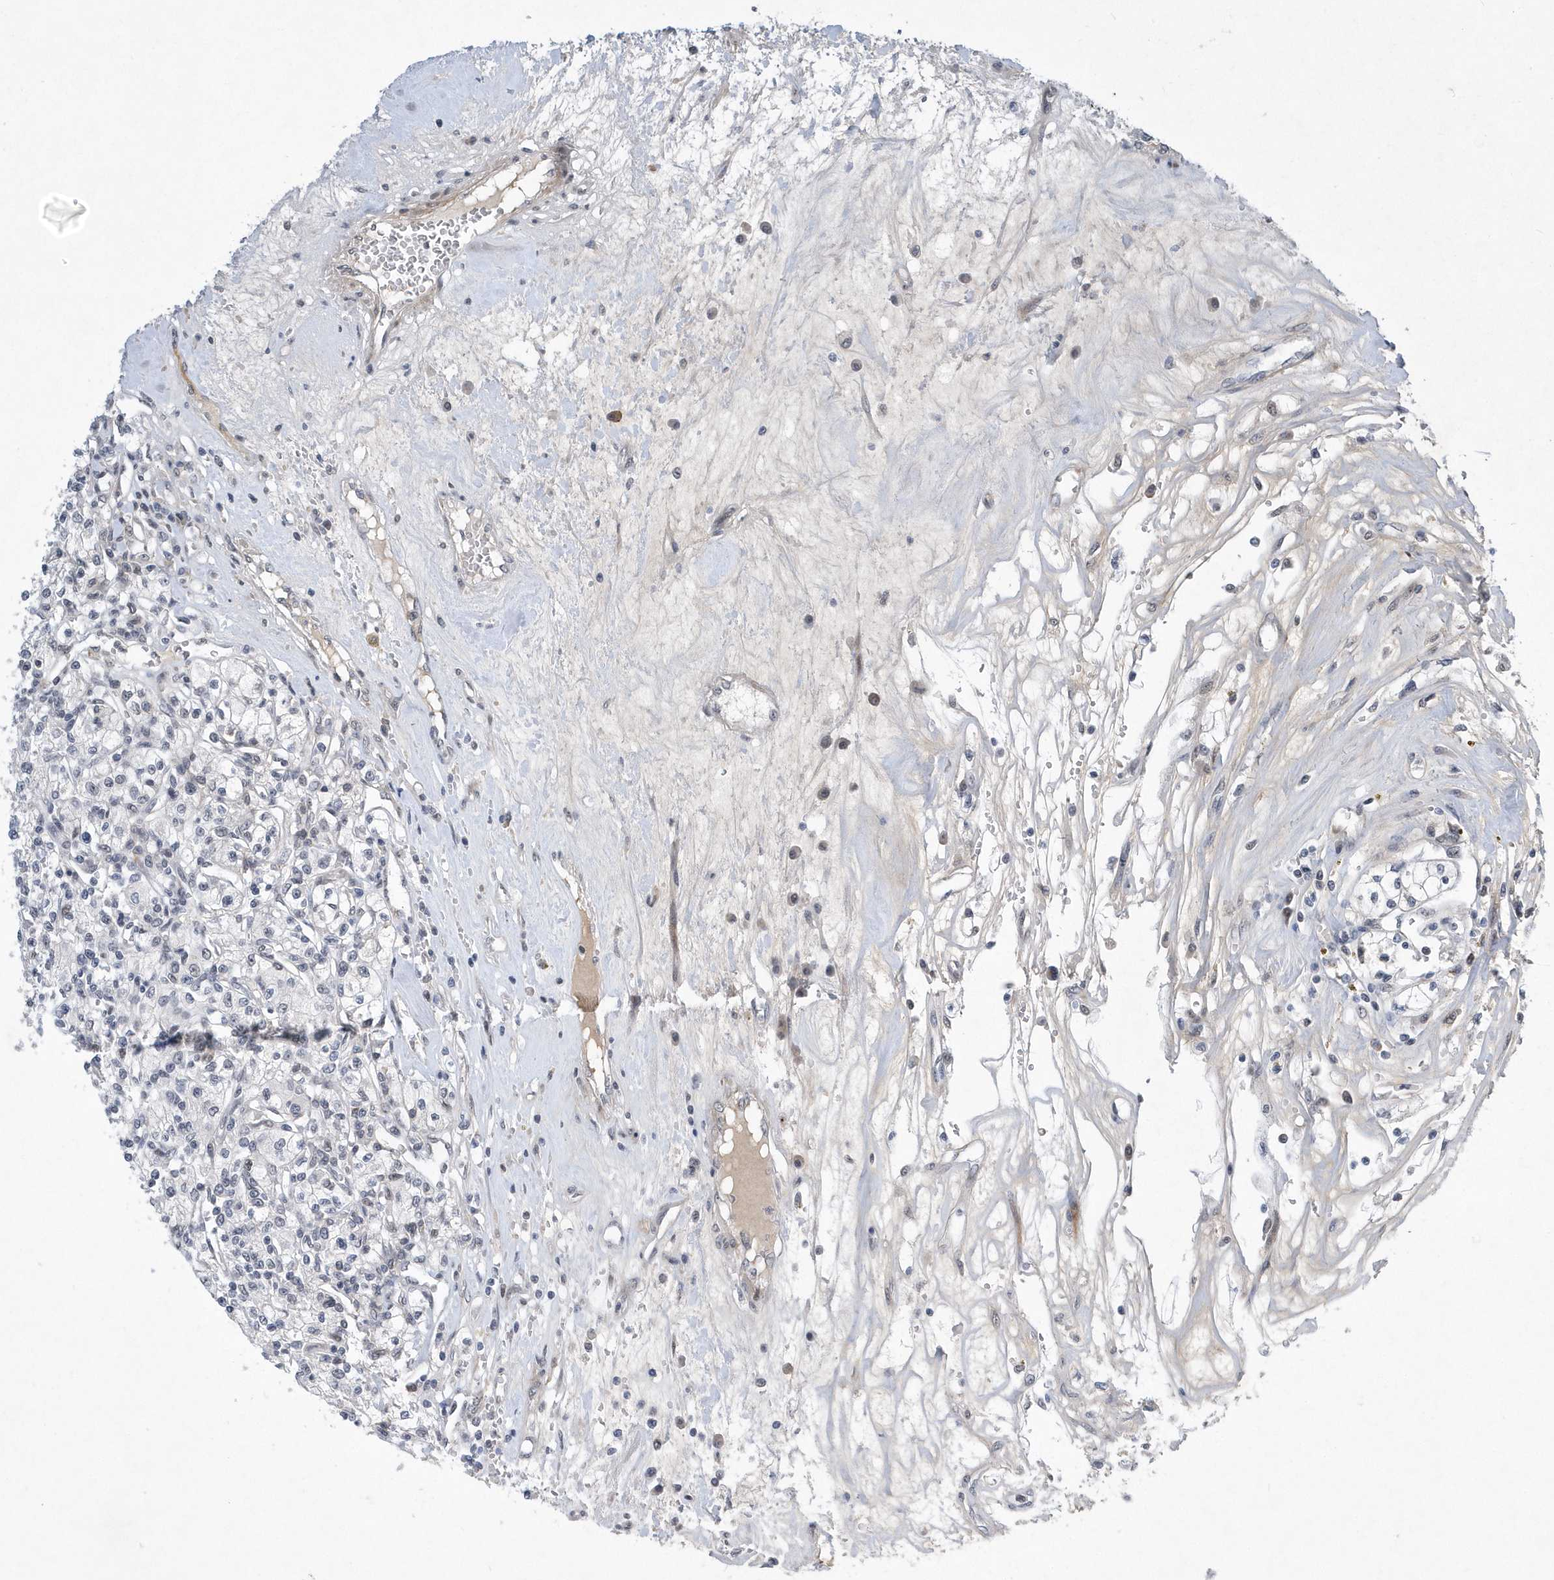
{"staining": {"intensity": "negative", "quantity": "none", "location": "none"}, "tissue": "renal cancer", "cell_type": "Tumor cells", "image_type": "cancer", "snomed": [{"axis": "morphology", "description": "Adenocarcinoma, NOS"}, {"axis": "topography", "description": "Kidney"}], "caption": "IHC photomicrograph of neoplastic tissue: human renal cancer stained with DAB exhibits no significant protein positivity in tumor cells.", "gene": "FAM217A", "patient": {"sex": "female", "age": 59}}